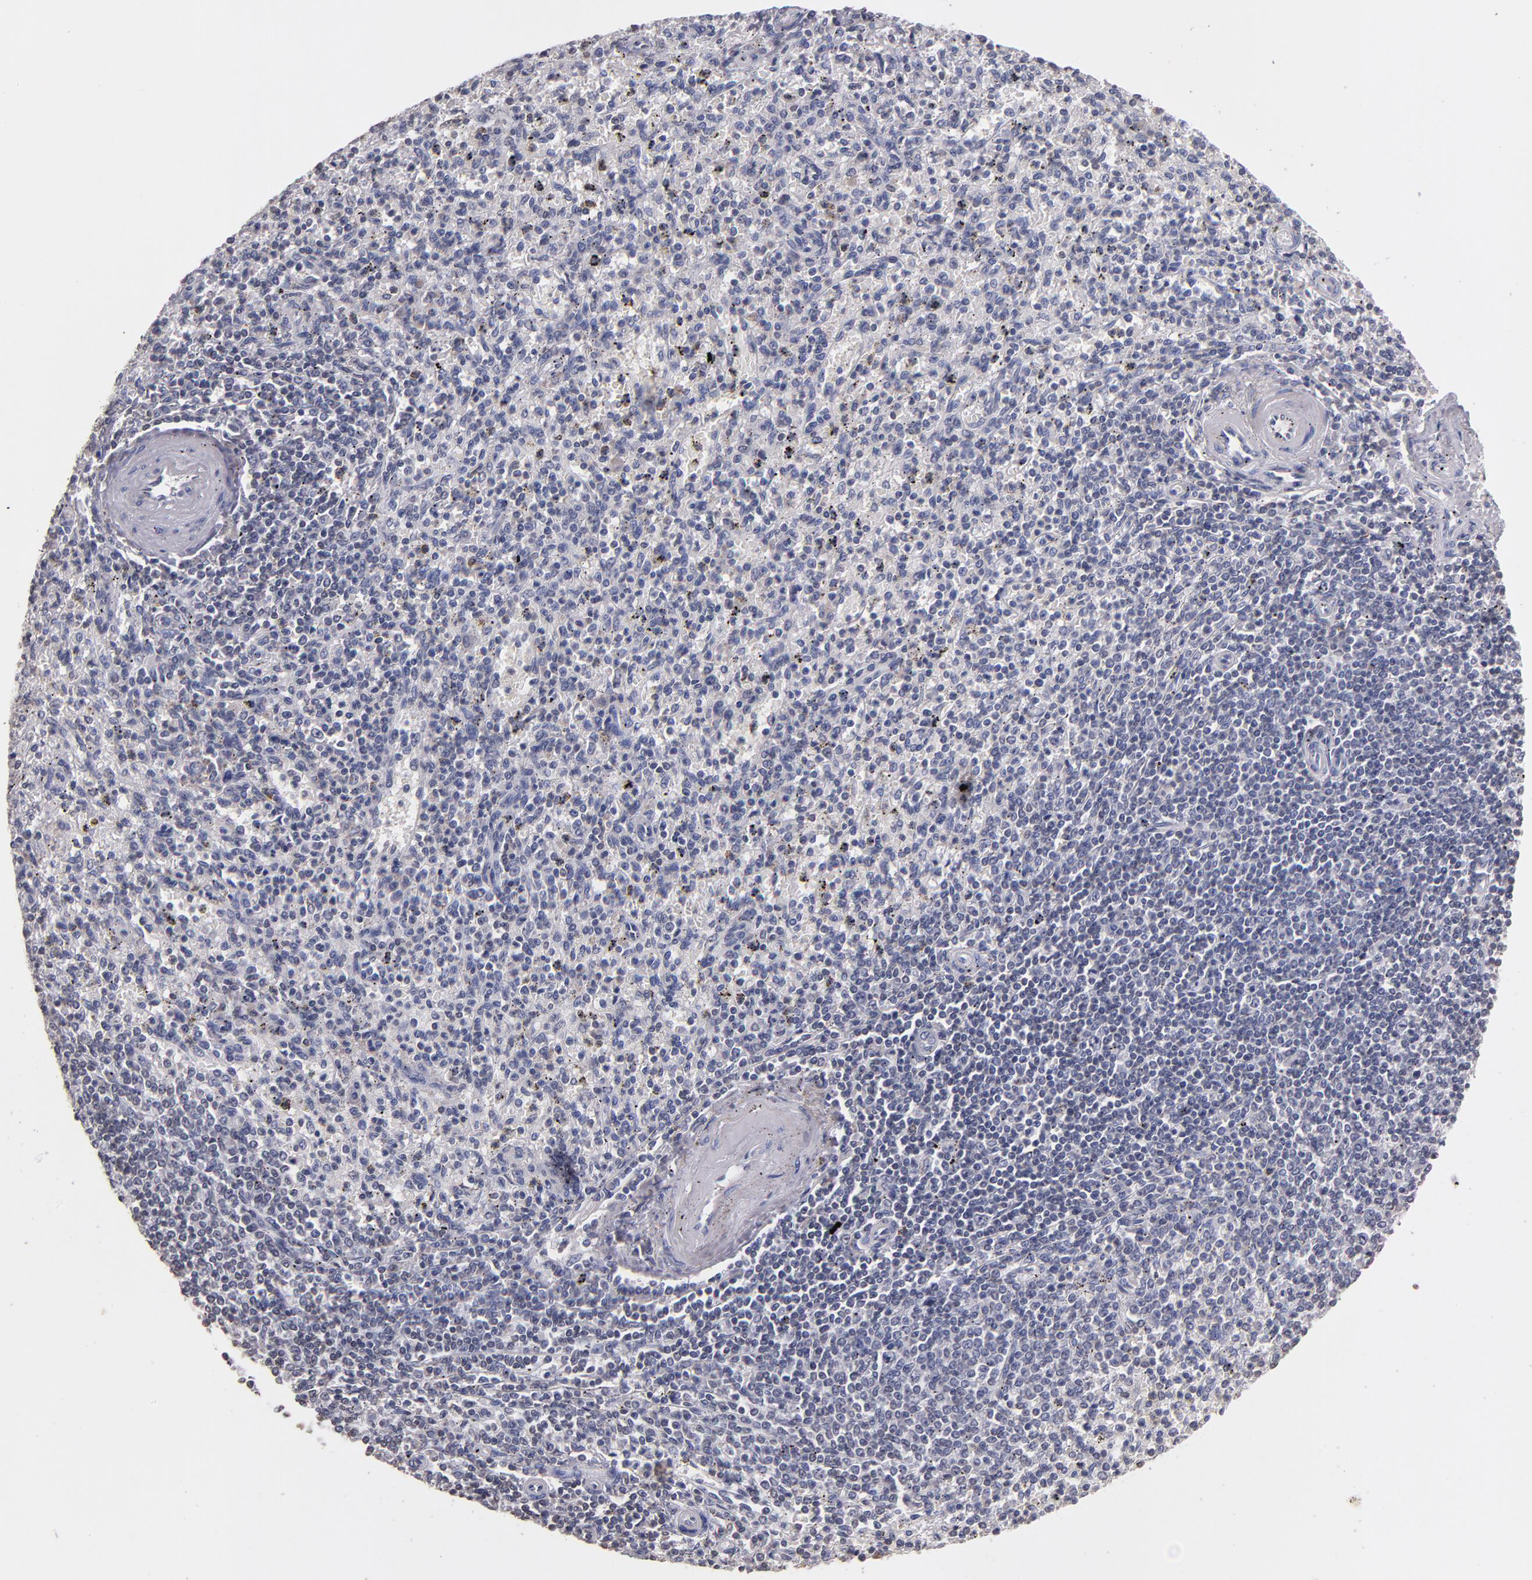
{"staining": {"intensity": "negative", "quantity": "none", "location": "none"}, "tissue": "spleen", "cell_type": "Cells in red pulp", "image_type": "normal", "snomed": [{"axis": "morphology", "description": "Normal tissue, NOS"}, {"axis": "topography", "description": "Spleen"}], "caption": "The histopathology image shows no staining of cells in red pulp in benign spleen.", "gene": "SOX10", "patient": {"sex": "male", "age": 72}}